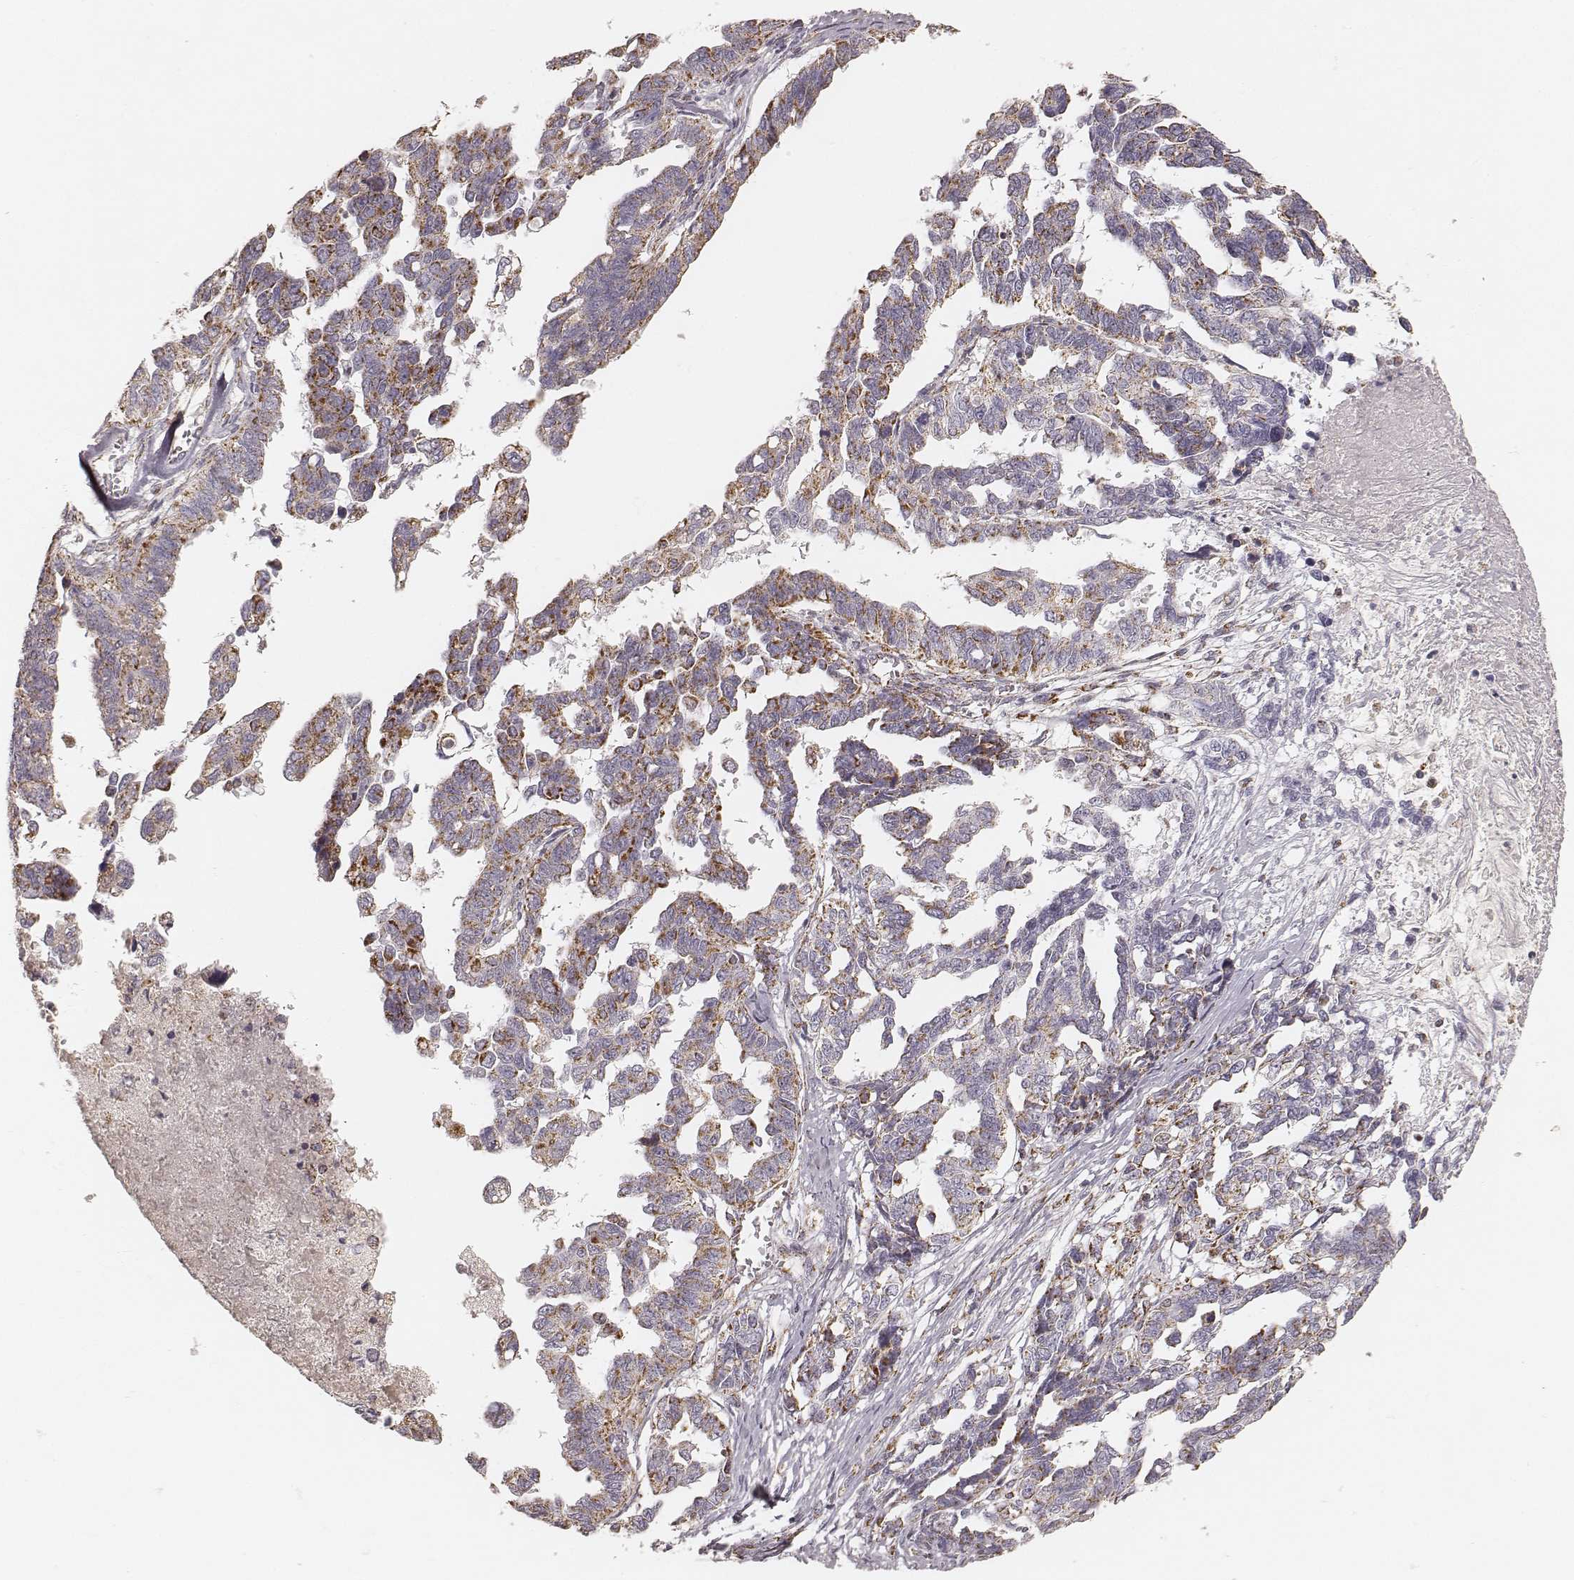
{"staining": {"intensity": "moderate", "quantity": "25%-75%", "location": "cytoplasmic/membranous"}, "tissue": "ovarian cancer", "cell_type": "Tumor cells", "image_type": "cancer", "snomed": [{"axis": "morphology", "description": "Cystadenocarcinoma, serous, NOS"}, {"axis": "topography", "description": "Ovary"}], "caption": "Moderate cytoplasmic/membranous protein expression is seen in approximately 25%-75% of tumor cells in ovarian serous cystadenocarcinoma.", "gene": "CS", "patient": {"sex": "female", "age": 69}}